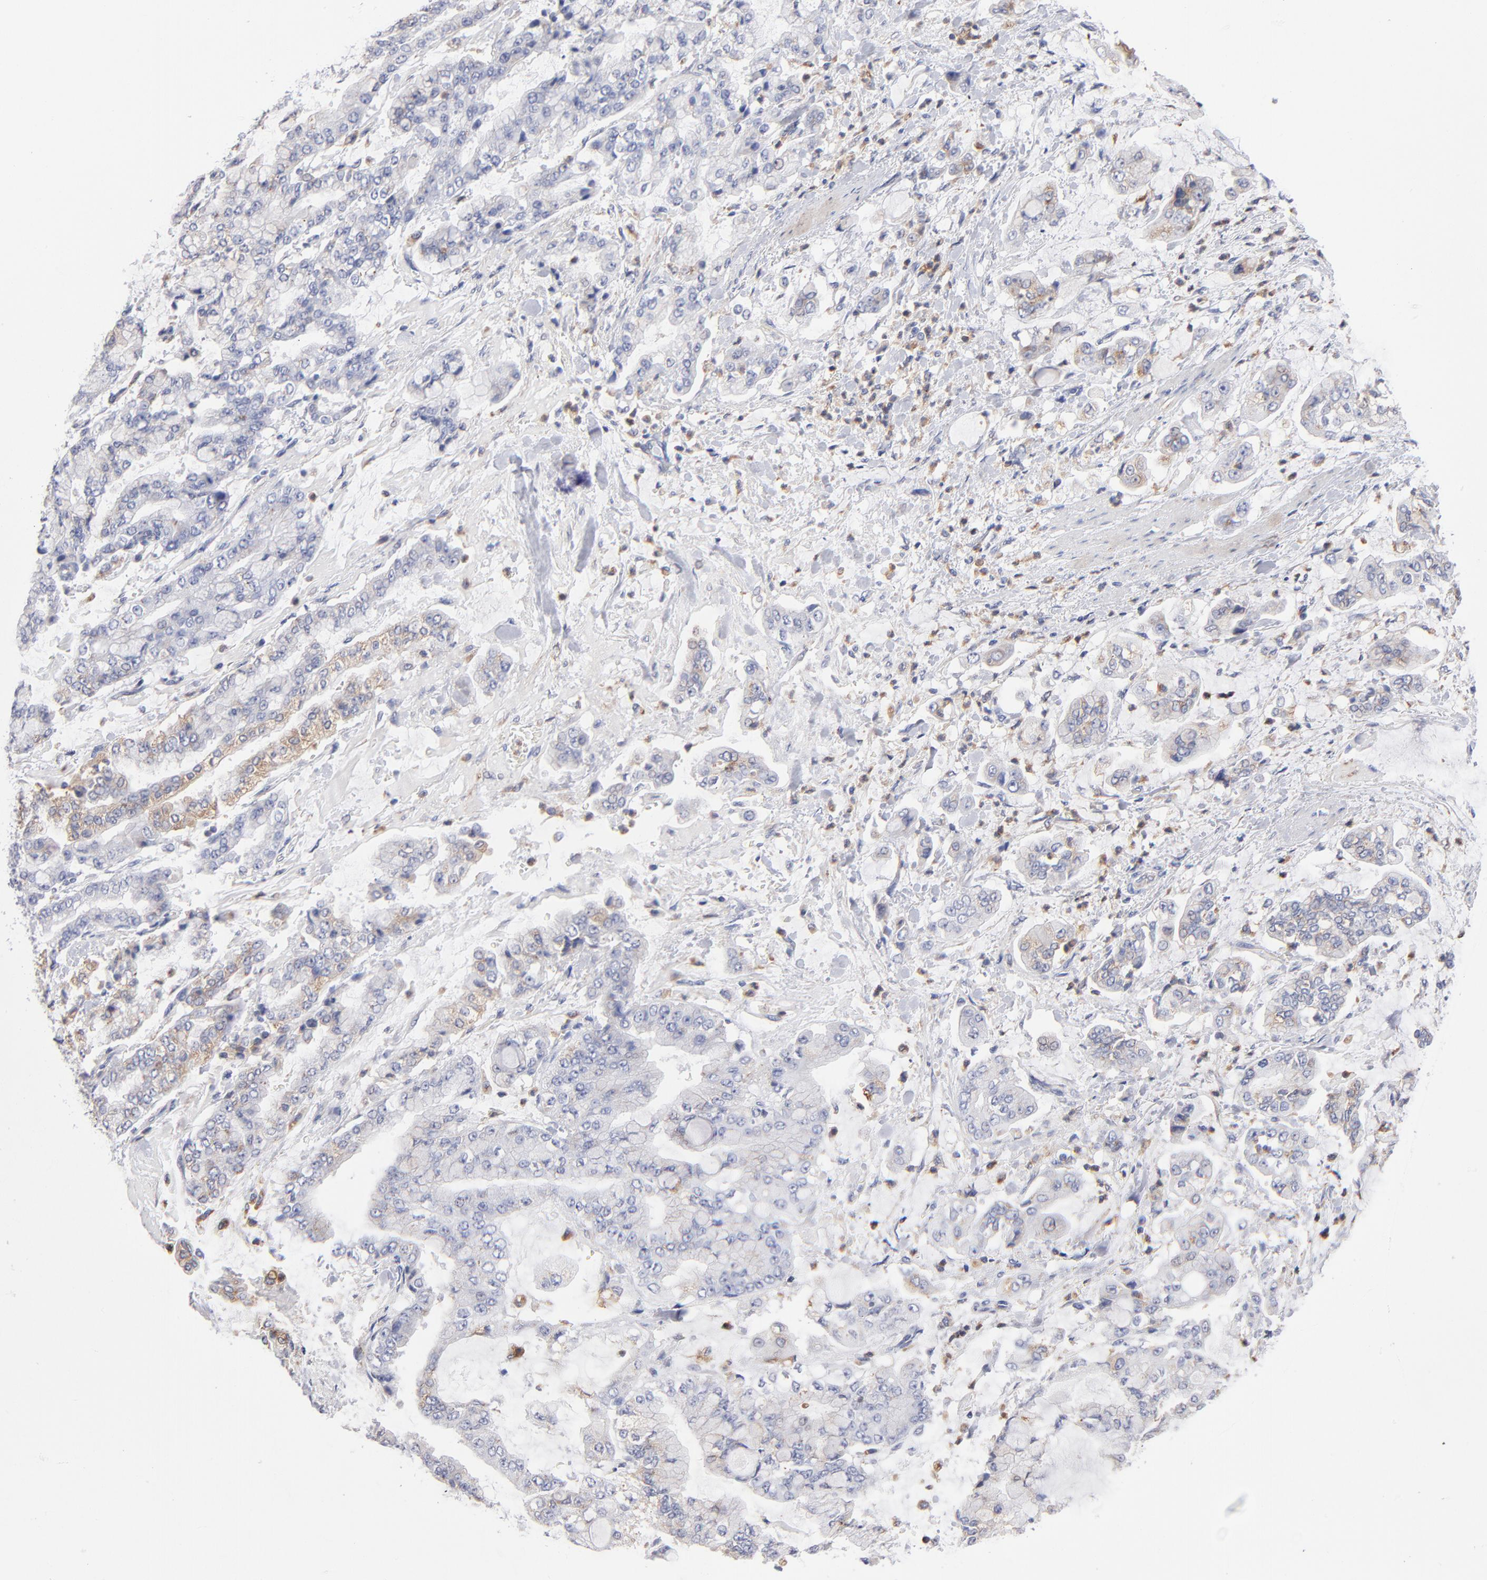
{"staining": {"intensity": "weak", "quantity": "<25%", "location": "cytoplasmic/membranous"}, "tissue": "stomach cancer", "cell_type": "Tumor cells", "image_type": "cancer", "snomed": [{"axis": "morphology", "description": "Normal tissue, NOS"}, {"axis": "morphology", "description": "Adenocarcinoma, NOS"}, {"axis": "topography", "description": "Stomach, upper"}, {"axis": "topography", "description": "Stomach"}], "caption": "The photomicrograph reveals no staining of tumor cells in stomach cancer (adenocarcinoma).", "gene": "RRAGB", "patient": {"sex": "male", "age": 76}}